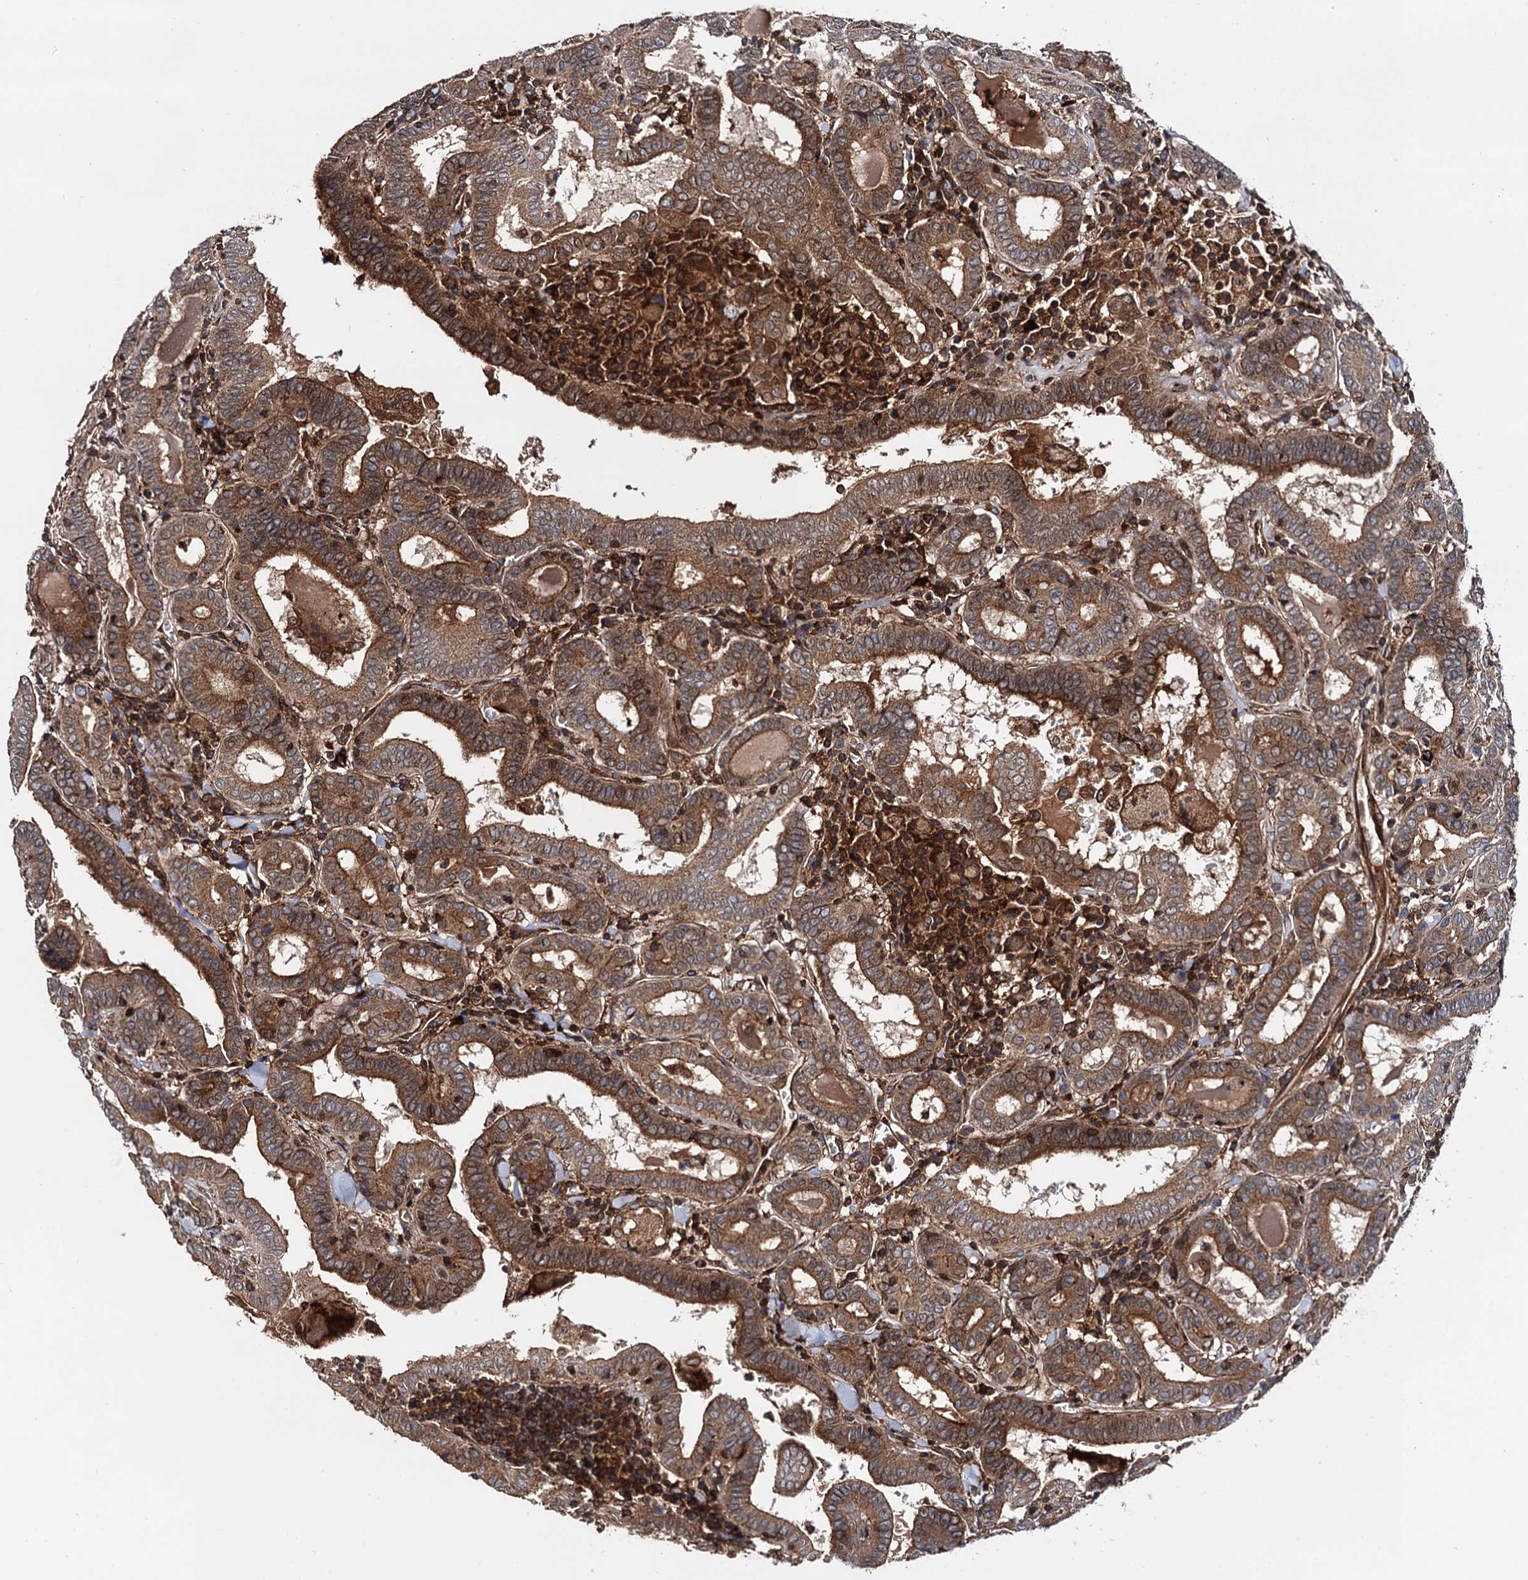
{"staining": {"intensity": "moderate", "quantity": ">75%", "location": "cytoplasmic/membranous"}, "tissue": "thyroid cancer", "cell_type": "Tumor cells", "image_type": "cancer", "snomed": [{"axis": "morphology", "description": "Papillary adenocarcinoma, NOS"}, {"axis": "topography", "description": "Thyroid gland"}], "caption": "Immunohistochemistry of thyroid cancer displays medium levels of moderate cytoplasmic/membranous positivity in approximately >75% of tumor cells.", "gene": "BORA", "patient": {"sex": "female", "age": 72}}